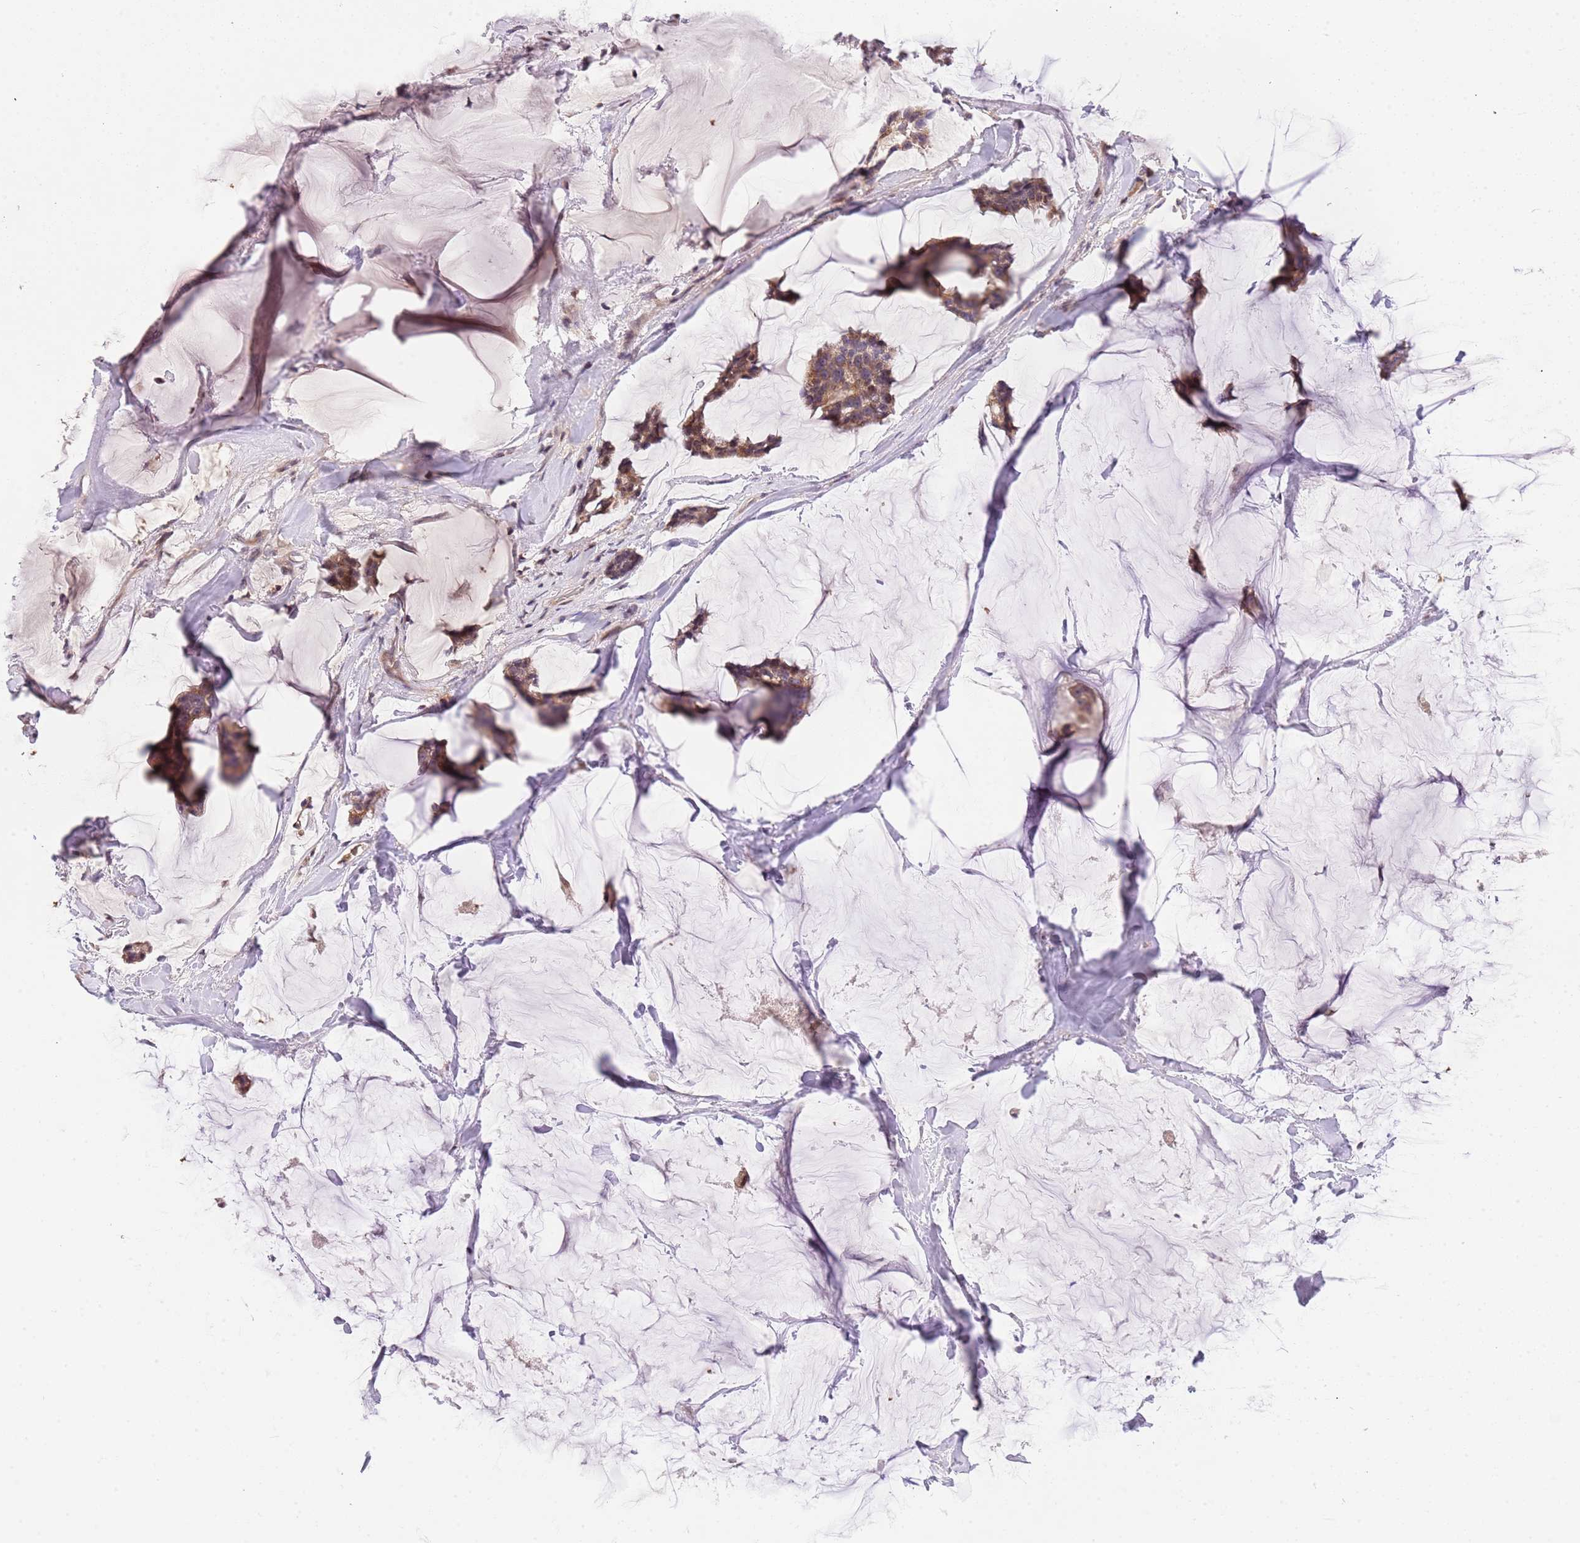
{"staining": {"intensity": "weak", "quantity": ">75%", "location": "cytoplasmic/membranous,nuclear"}, "tissue": "breast cancer", "cell_type": "Tumor cells", "image_type": "cancer", "snomed": [{"axis": "morphology", "description": "Duct carcinoma"}, {"axis": "topography", "description": "Breast"}], "caption": "High-power microscopy captured an IHC histopathology image of breast cancer (invasive ductal carcinoma), revealing weak cytoplasmic/membranous and nuclear staining in about >75% of tumor cells.", "gene": "SLC16A4", "patient": {"sex": "female", "age": 93}}